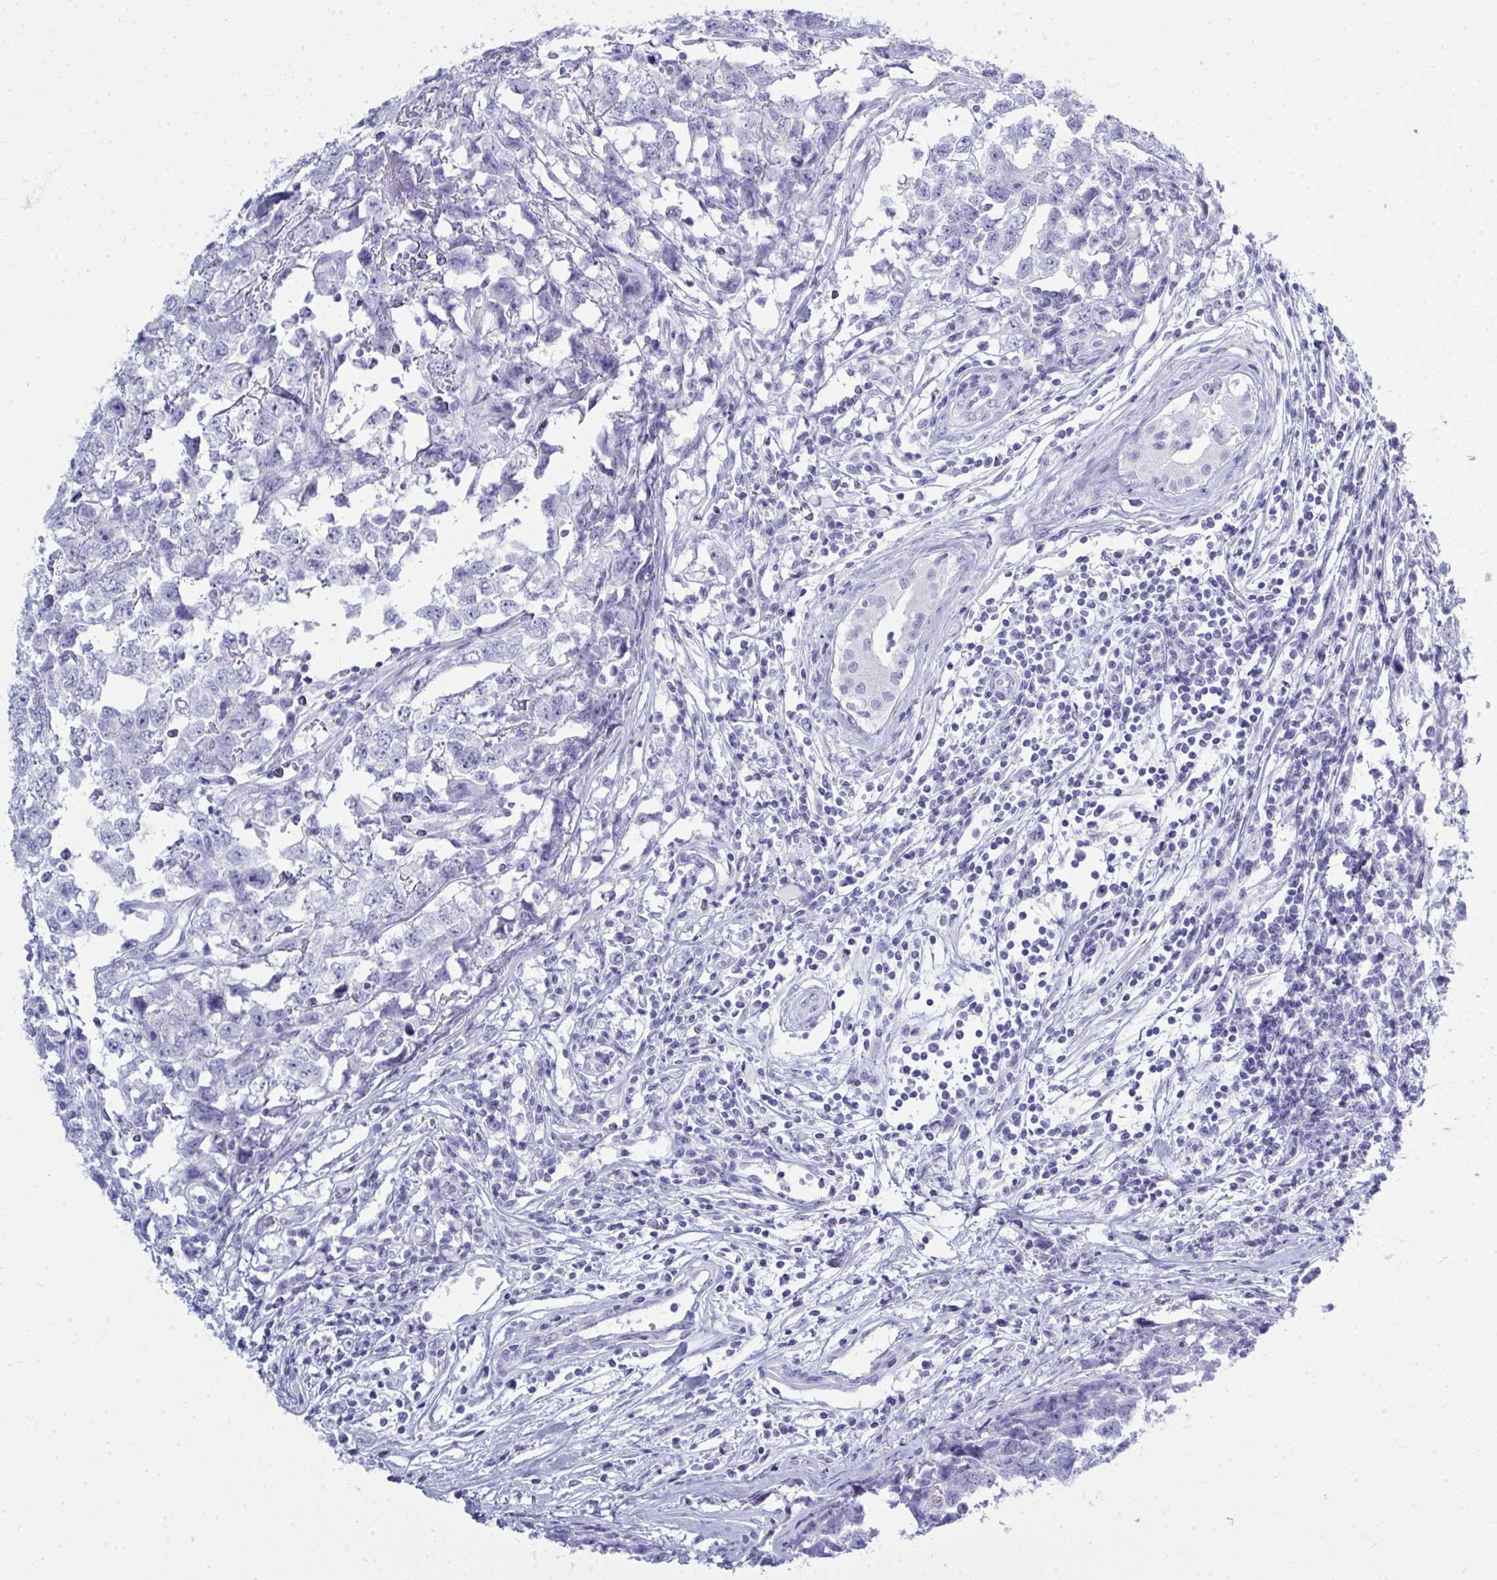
{"staining": {"intensity": "negative", "quantity": "none", "location": "none"}, "tissue": "testis cancer", "cell_type": "Tumor cells", "image_type": "cancer", "snomed": [{"axis": "morphology", "description": "Carcinoma, Embryonal, NOS"}, {"axis": "topography", "description": "Testis"}], "caption": "Tumor cells show no significant staining in embryonal carcinoma (testis). (Immunohistochemistry (ihc), brightfield microscopy, high magnification).", "gene": "QDPR", "patient": {"sex": "male", "age": 22}}